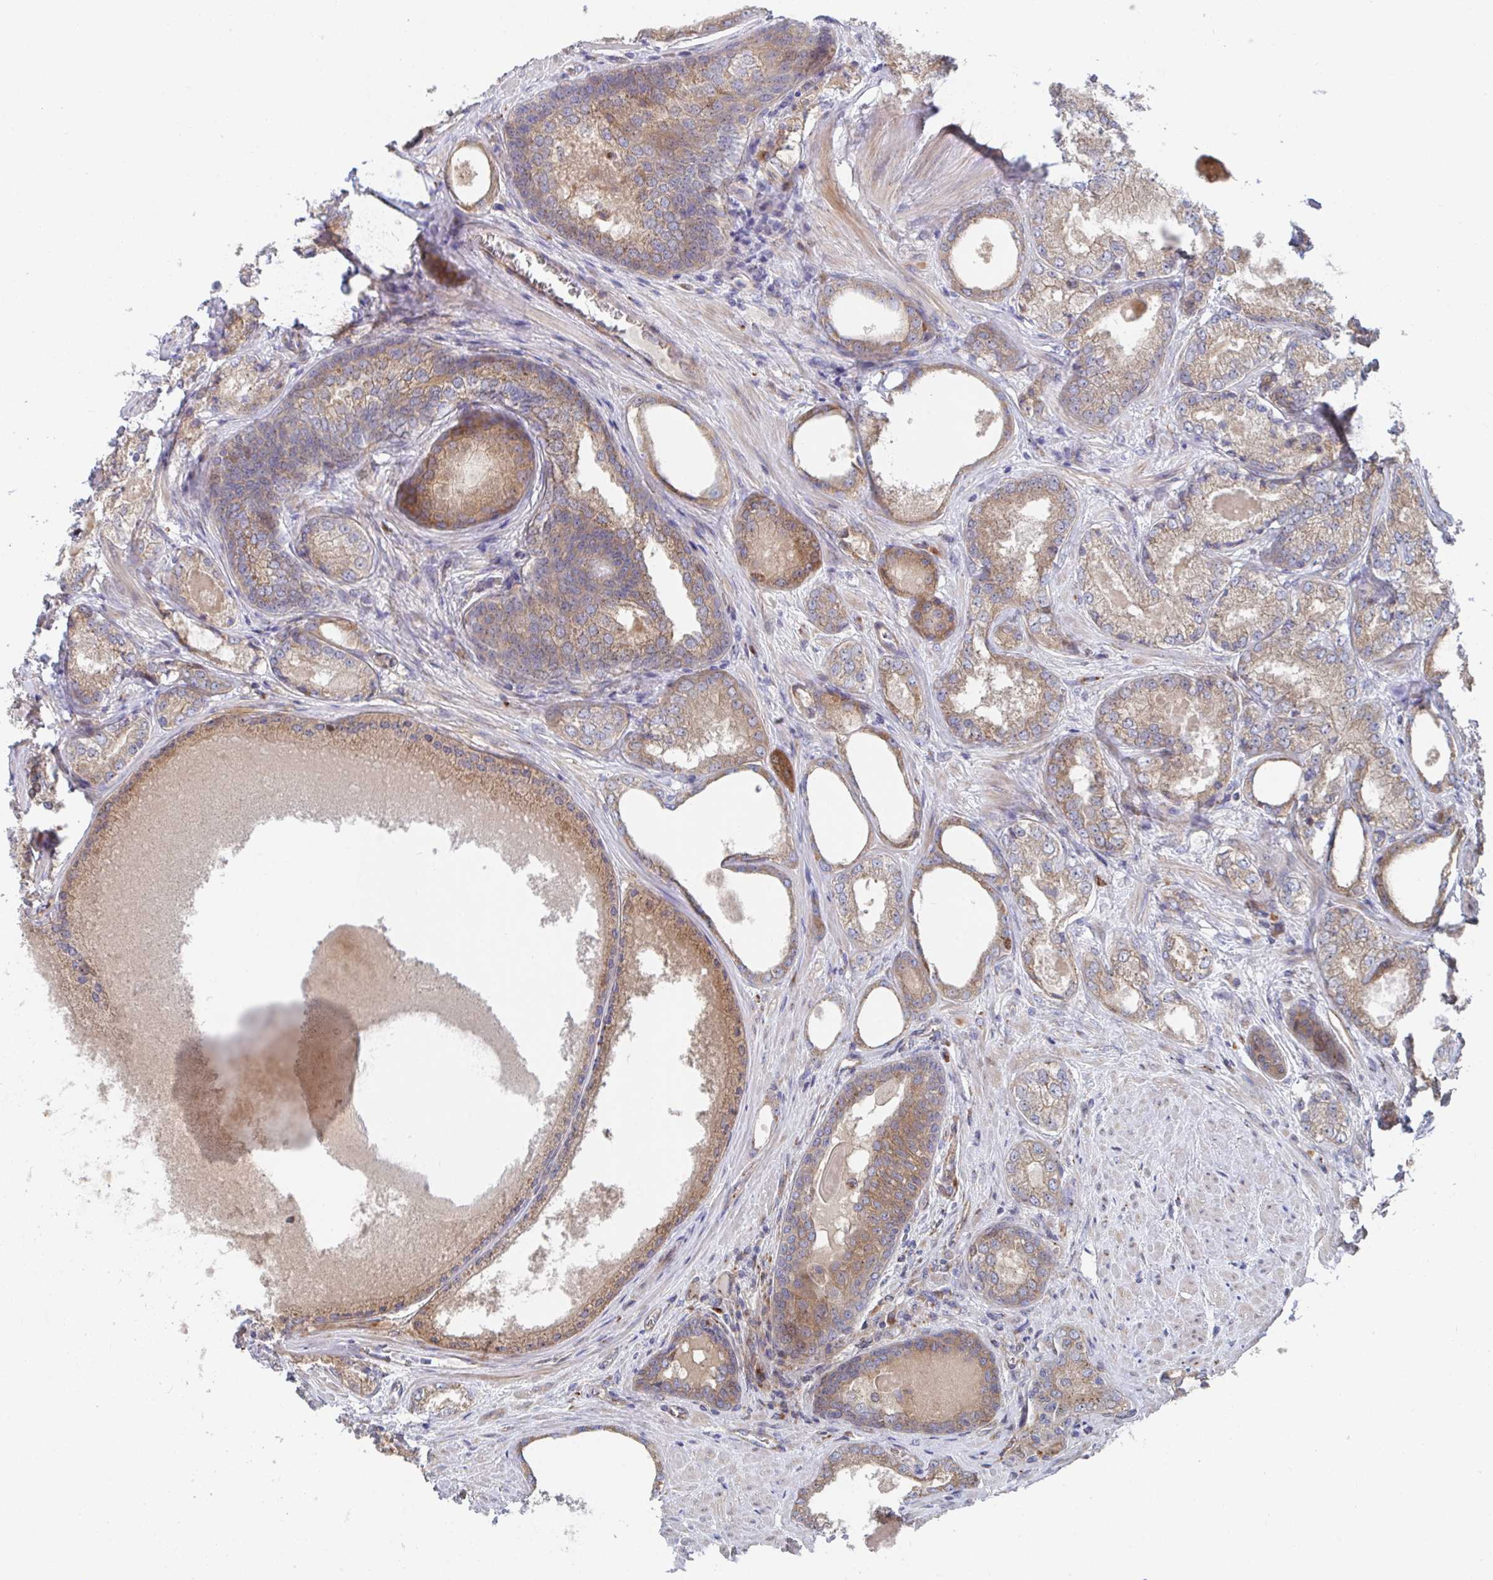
{"staining": {"intensity": "moderate", "quantity": ">75%", "location": "cytoplasmic/membranous"}, "tissue": "prostate cancer", "cell_type": "Tumor cells", "image_type": "cancer", "snomed": [{"axis": "morphology", "description": "Adenocarcinoma, NOS"}, {"axis": "morphology", "description": "Adenocarcinoma, Low grade"}, {"axis": "topography", "description": "Prostate"}], "caption": "Tumor cells demonstrate medium levels of moderate cytoplasmic/membranous positivity in approximately >75% of cells in prostate cancer (adenocarcinoma).", "gene": "FJX1", "patient": {"sex": "male", "age": 68}}